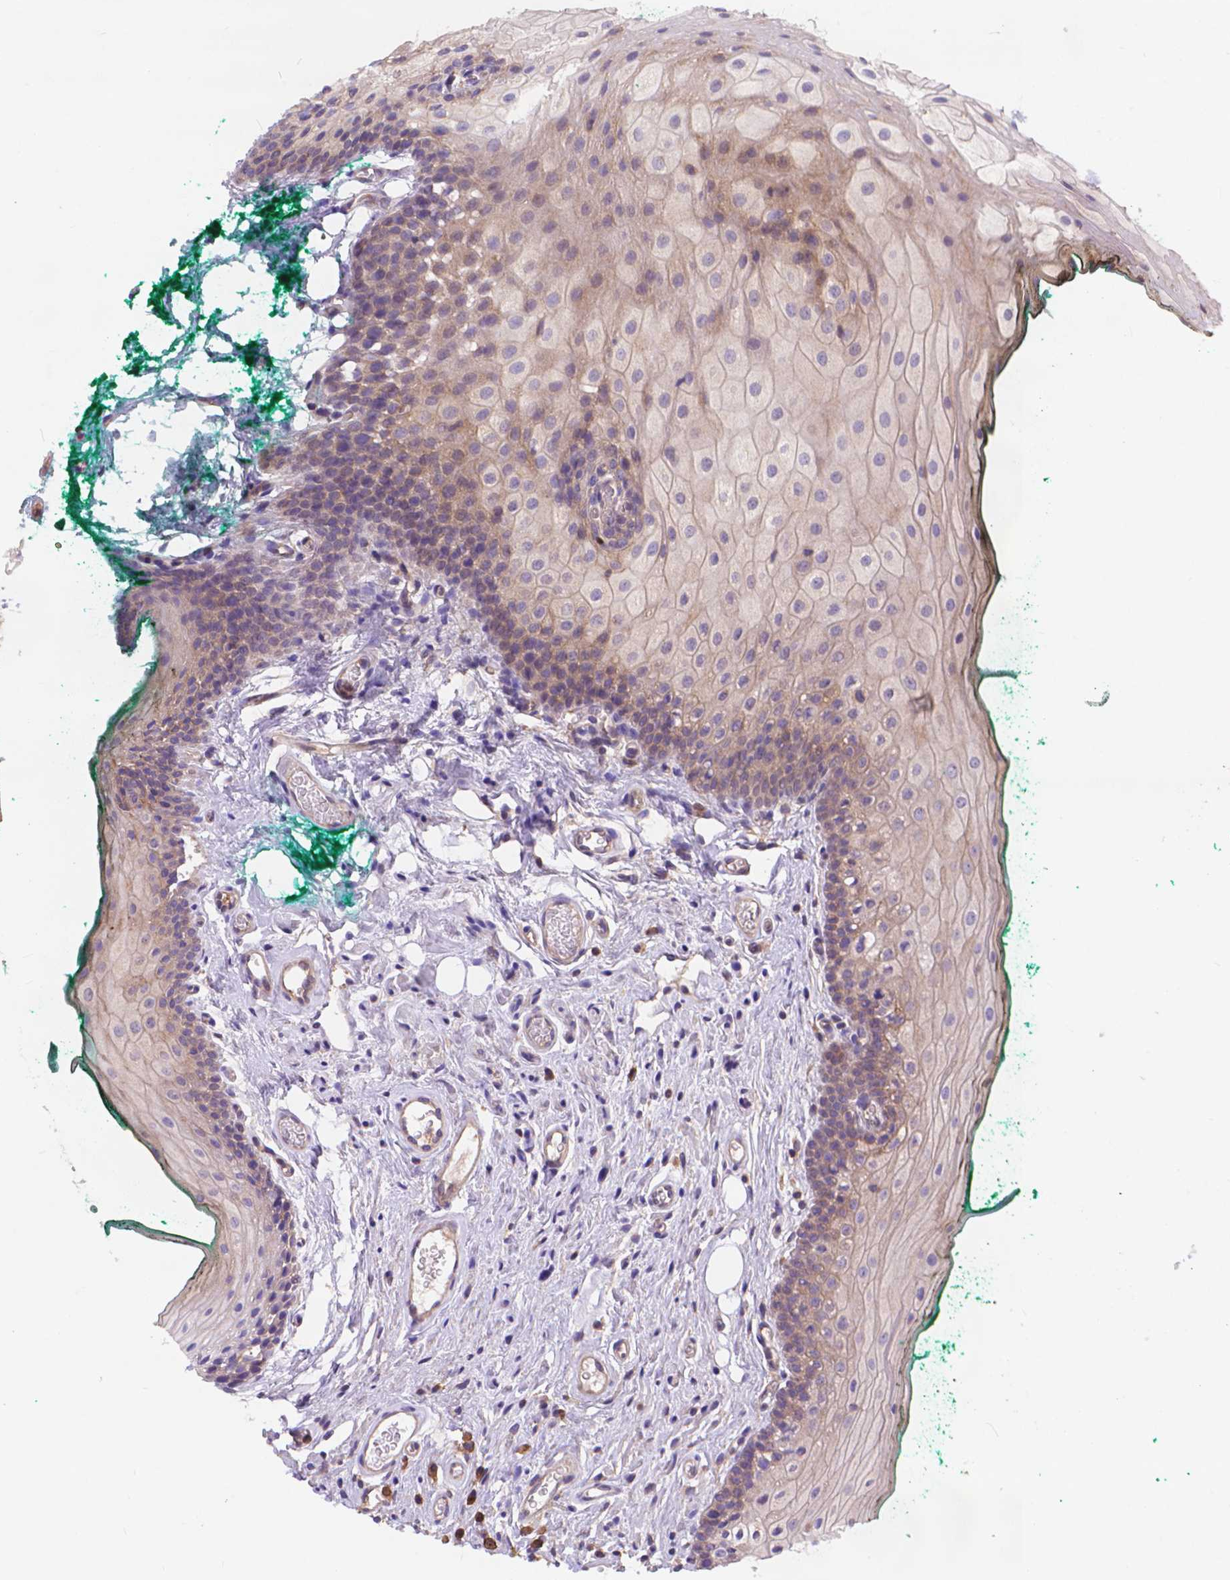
{"staining": {"intensity": "weak", "quantity": "25%-75%", "location": "cytoplasmic/membranous"}, "tissue": "oral mucosa", "cell_type": "Squamous epithelial cells", "image_type": "normal", "snomed": [{"axis": "morphology", "description": "Normal tissue, NOS"}, {"axis": "topography", "description": "Oral tissue"}], "caption": "Weak cytoplasmic/membranous staining is present in about 25%-75% of squamous epithelial cells in benign oral mucosa. (DAB (3,3'-diaminobenzidine) IHC, brown staining for protein, blue staining for nuclei).", "gene": "ARAP1", "patient": {"sex": "female", "age": 68}}